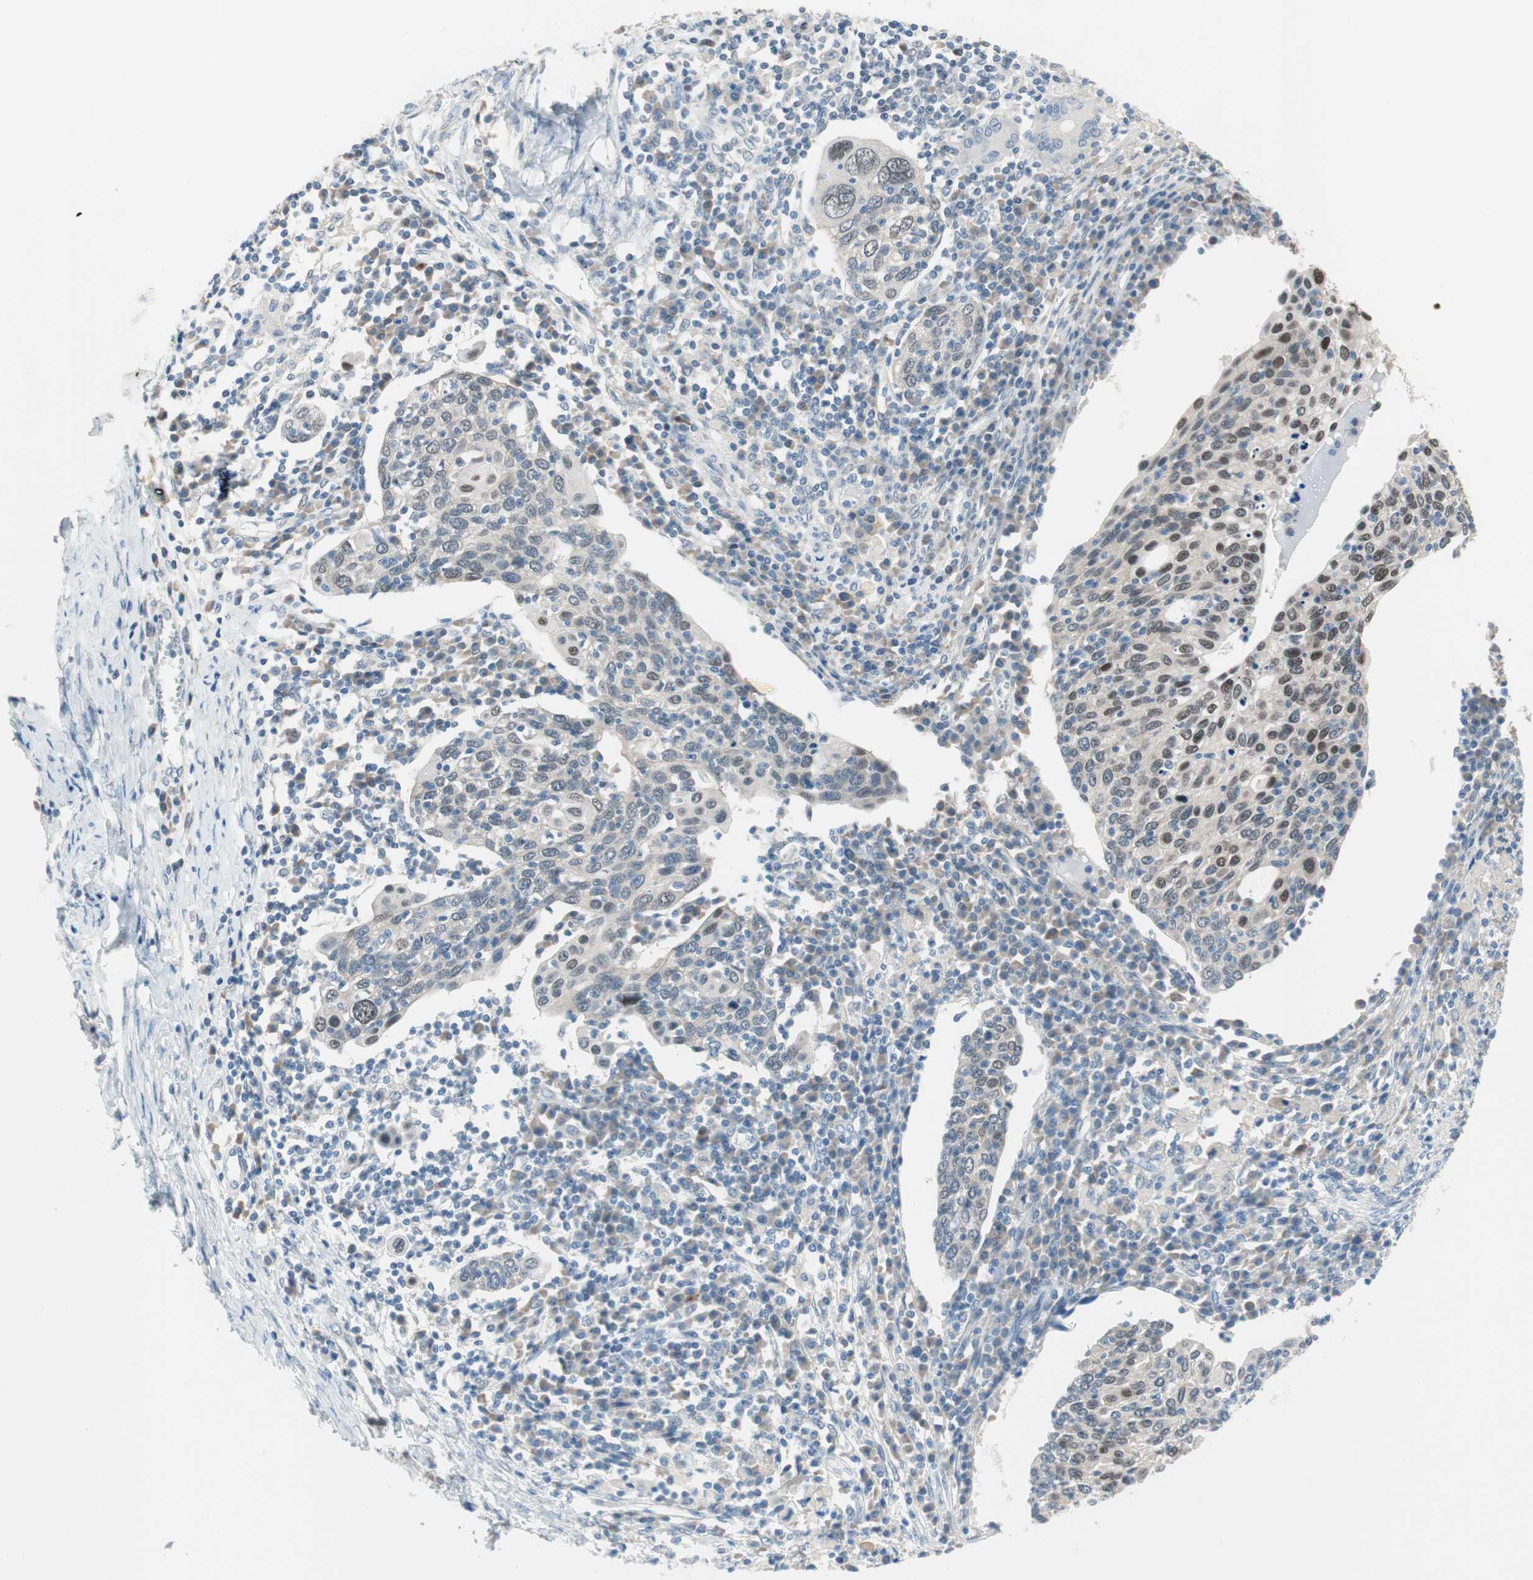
{"staining": {"intensity": "weak", "quantity": "<25%", "location": "nuclear"}, "tissue": "cervical cancer", "cell_type": "Tumor cells", "image_type": "cancer", "snomed": [{"axis": "morphology", "description": "Squamous cell carcinoma, NOS"}, {"axis": "topography", "description": "Cervix"}], "caption": "An immunohistochemistry (IHC) micrograph of cervical cancer (squamous cell carcinoma) is shown. There is no staining in tumor cells of cervical cancer (squamous cell carcinoma).", "gene": "GRHL1", "patient": {"sex": "female", "age": 40}}